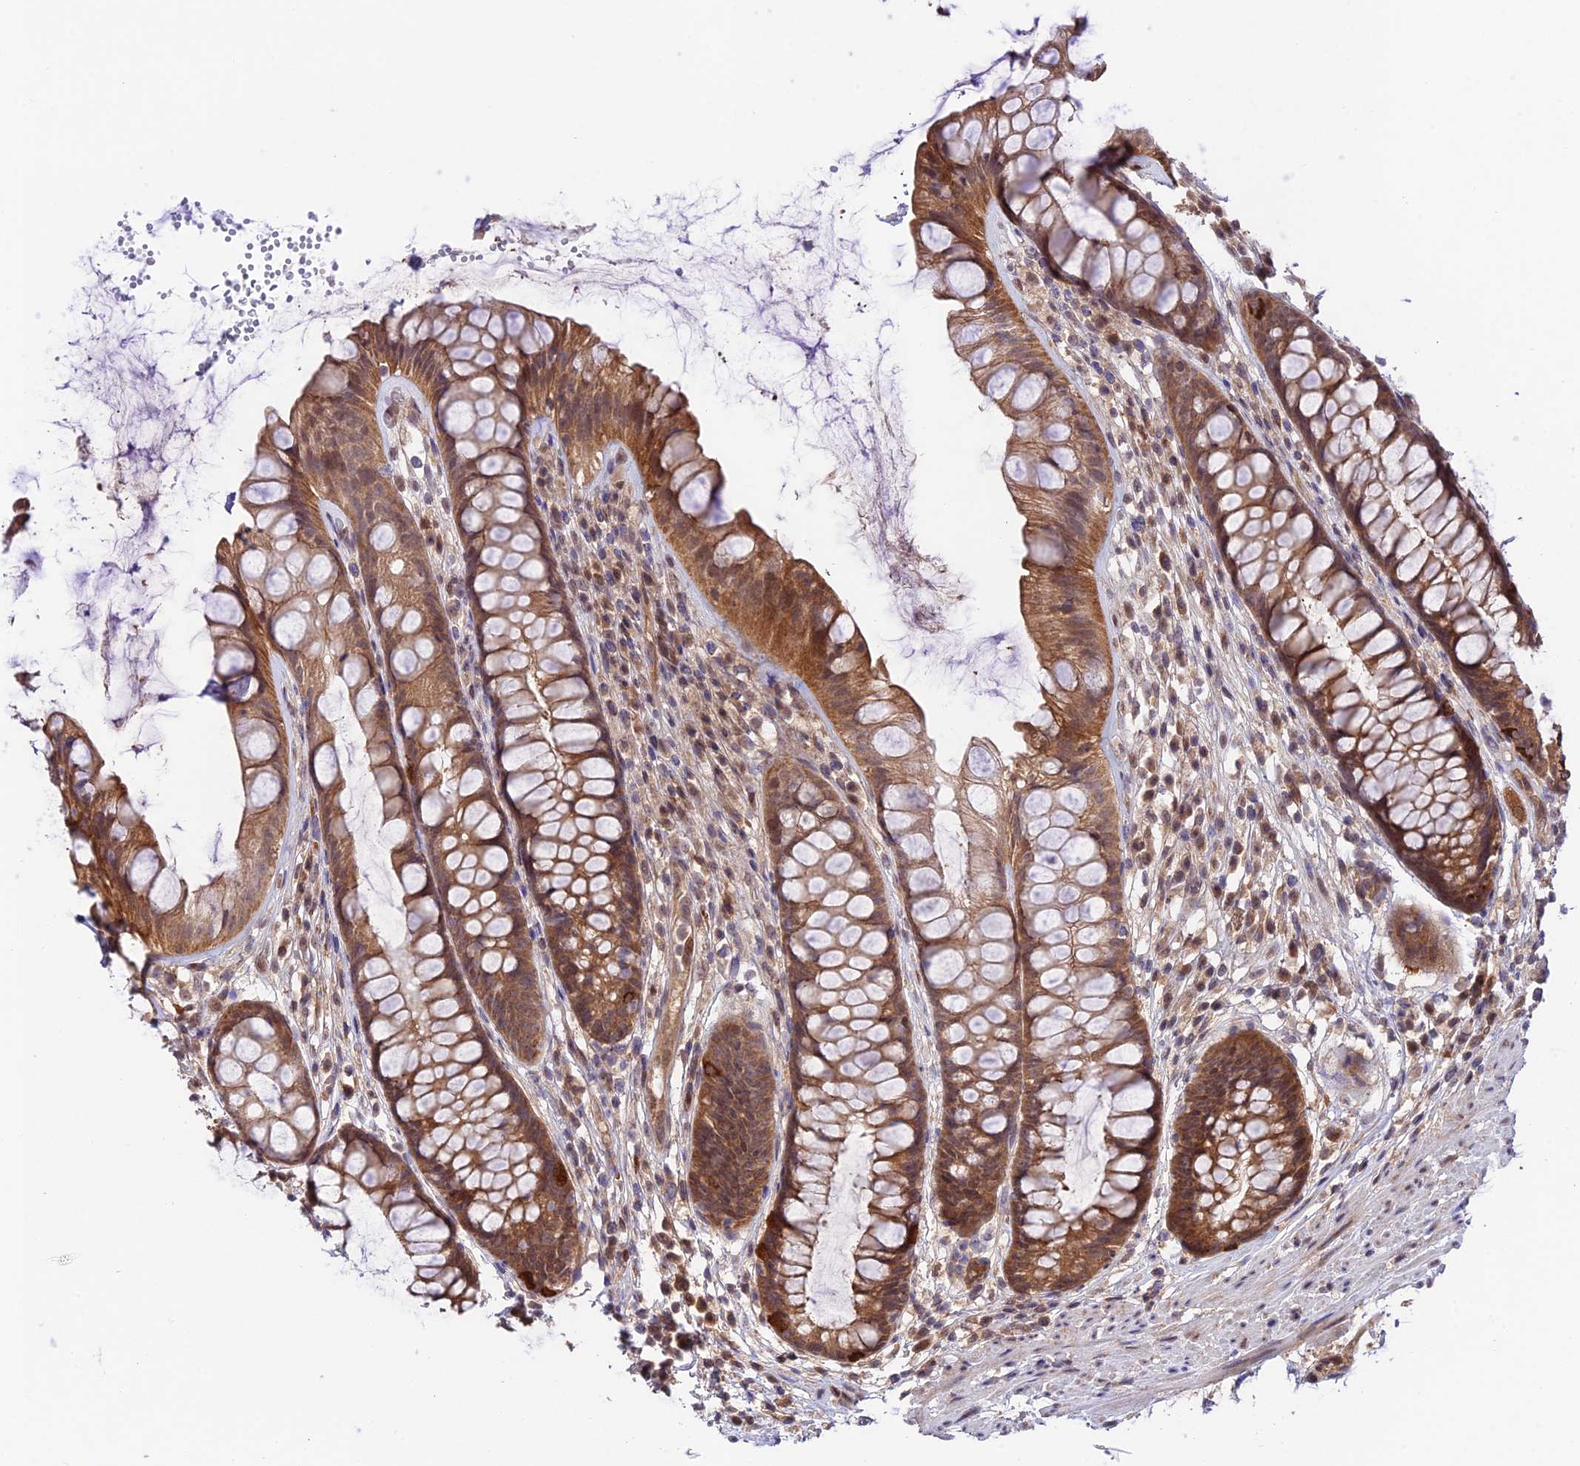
{"staining": {"intensity": "moderate", "quantity": ">75%", "location": "cytoplasmic/membranous"}, "tissue": "rectum", "cell_type": "Glandular cells", "image_type": "normal", "snomed": [{"axis": "morphology", "description": "Normal tissue, NOS"}, {"axis": "topography", "description": "Rectum"}], "caption": "IHC of unremarkable rectum displays medium levels of moderate cytoplasmic/membranous positivity in about >75% of glandular cells.", "gene": "TRIM40", "patient": {"sex": "male", "age": 74}}